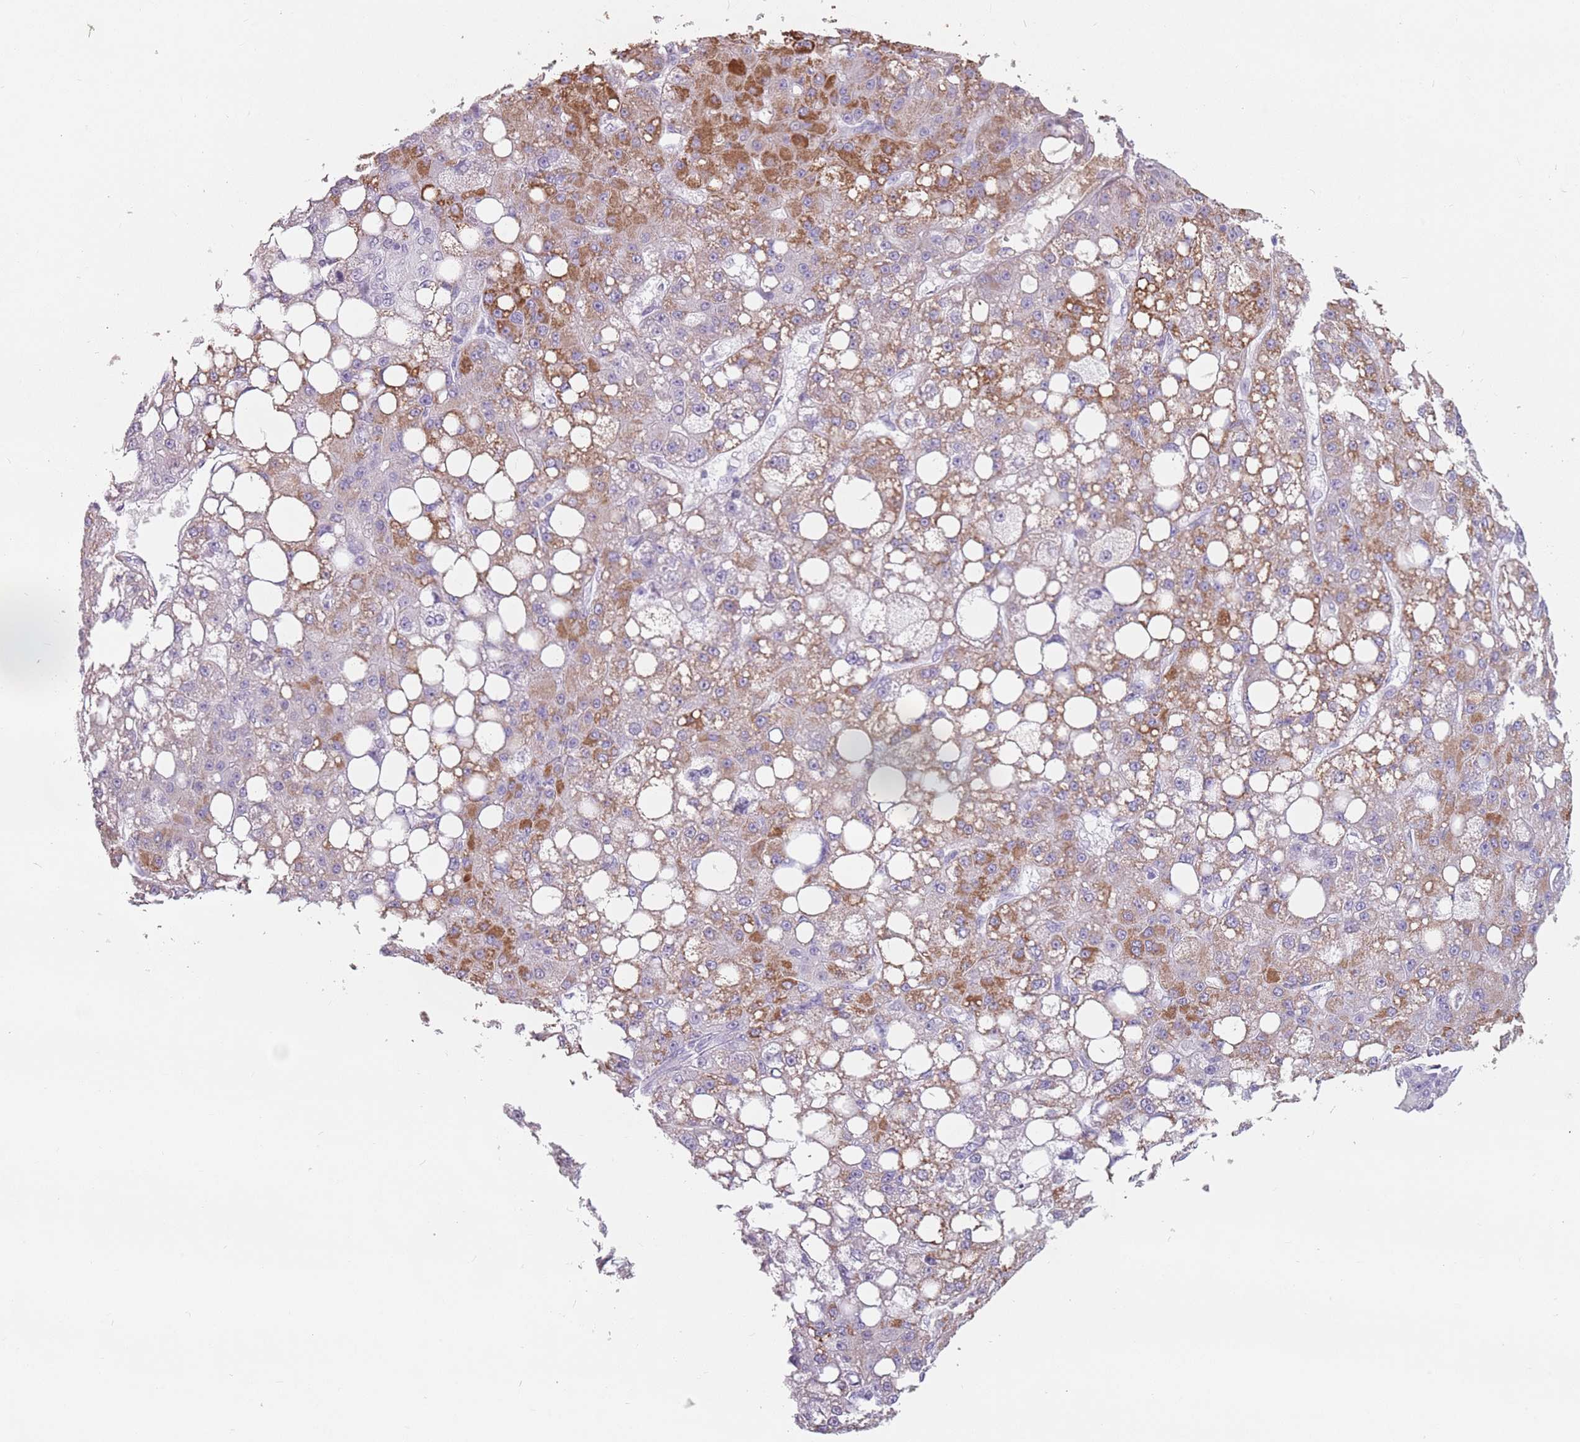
{"staining": {"intensity": "moderate", "quantity": "25%-75%", "location": "cytoplasmic/membranous"}, "tissue": "liver cancer", "cell_type": "Tumor cells", "image_type": "cancer", "snomed": [{"axis": "morphology", "description": "Carcinoma, Hepatocellular, NOS"}, {"axis": "topography", "description": "Liver"}], "caption": "Protein expression analysis of human liver cancer (hepatocellular carcinoma) reveals moderate cytoplasmic/membranous expression in about 25%-75% of tumor cells.", "gene": "ZNF584", "patient": {"sex": "male", "age": 67}}